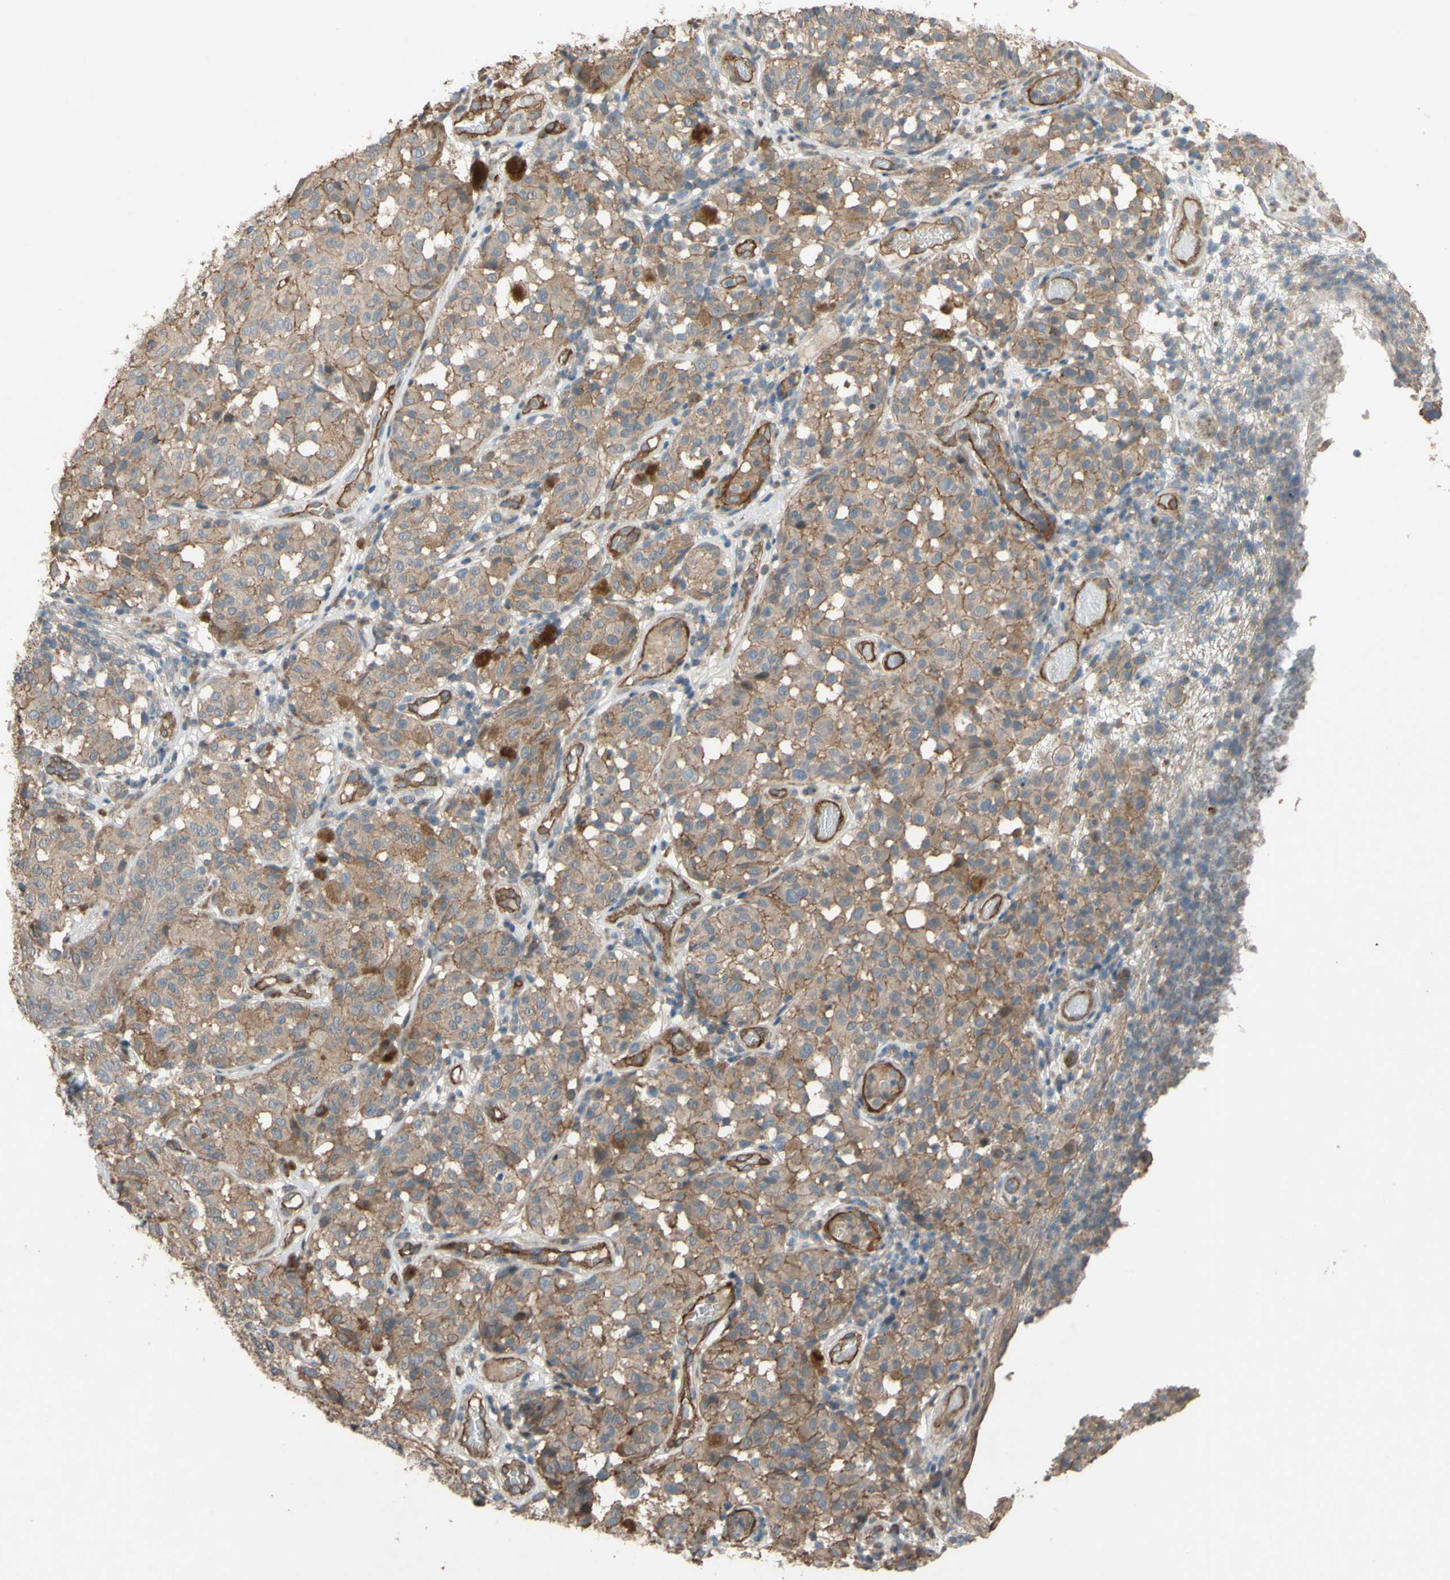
{"staining": {"intensity": "moderate", "quantity": ">75%", "location": "cytoplasmic/membranous"}, "tissue": "melanoma", "cell_type": "Tumor cells", "image_type": "cancer", "snomed": [{"axis": "morphology", "description": "Malignant melanoma, NOS"}, {"axis": "topography", "description": "Skin"}], "caption": "Immunohistochemical staining of human melanoma shows medium levels of moderate cytoplasmic/membranous protein expression in about >75% of tumor cells.", "gene": "SHROOM4", "patient": {"sex": "female", "age": 46}}